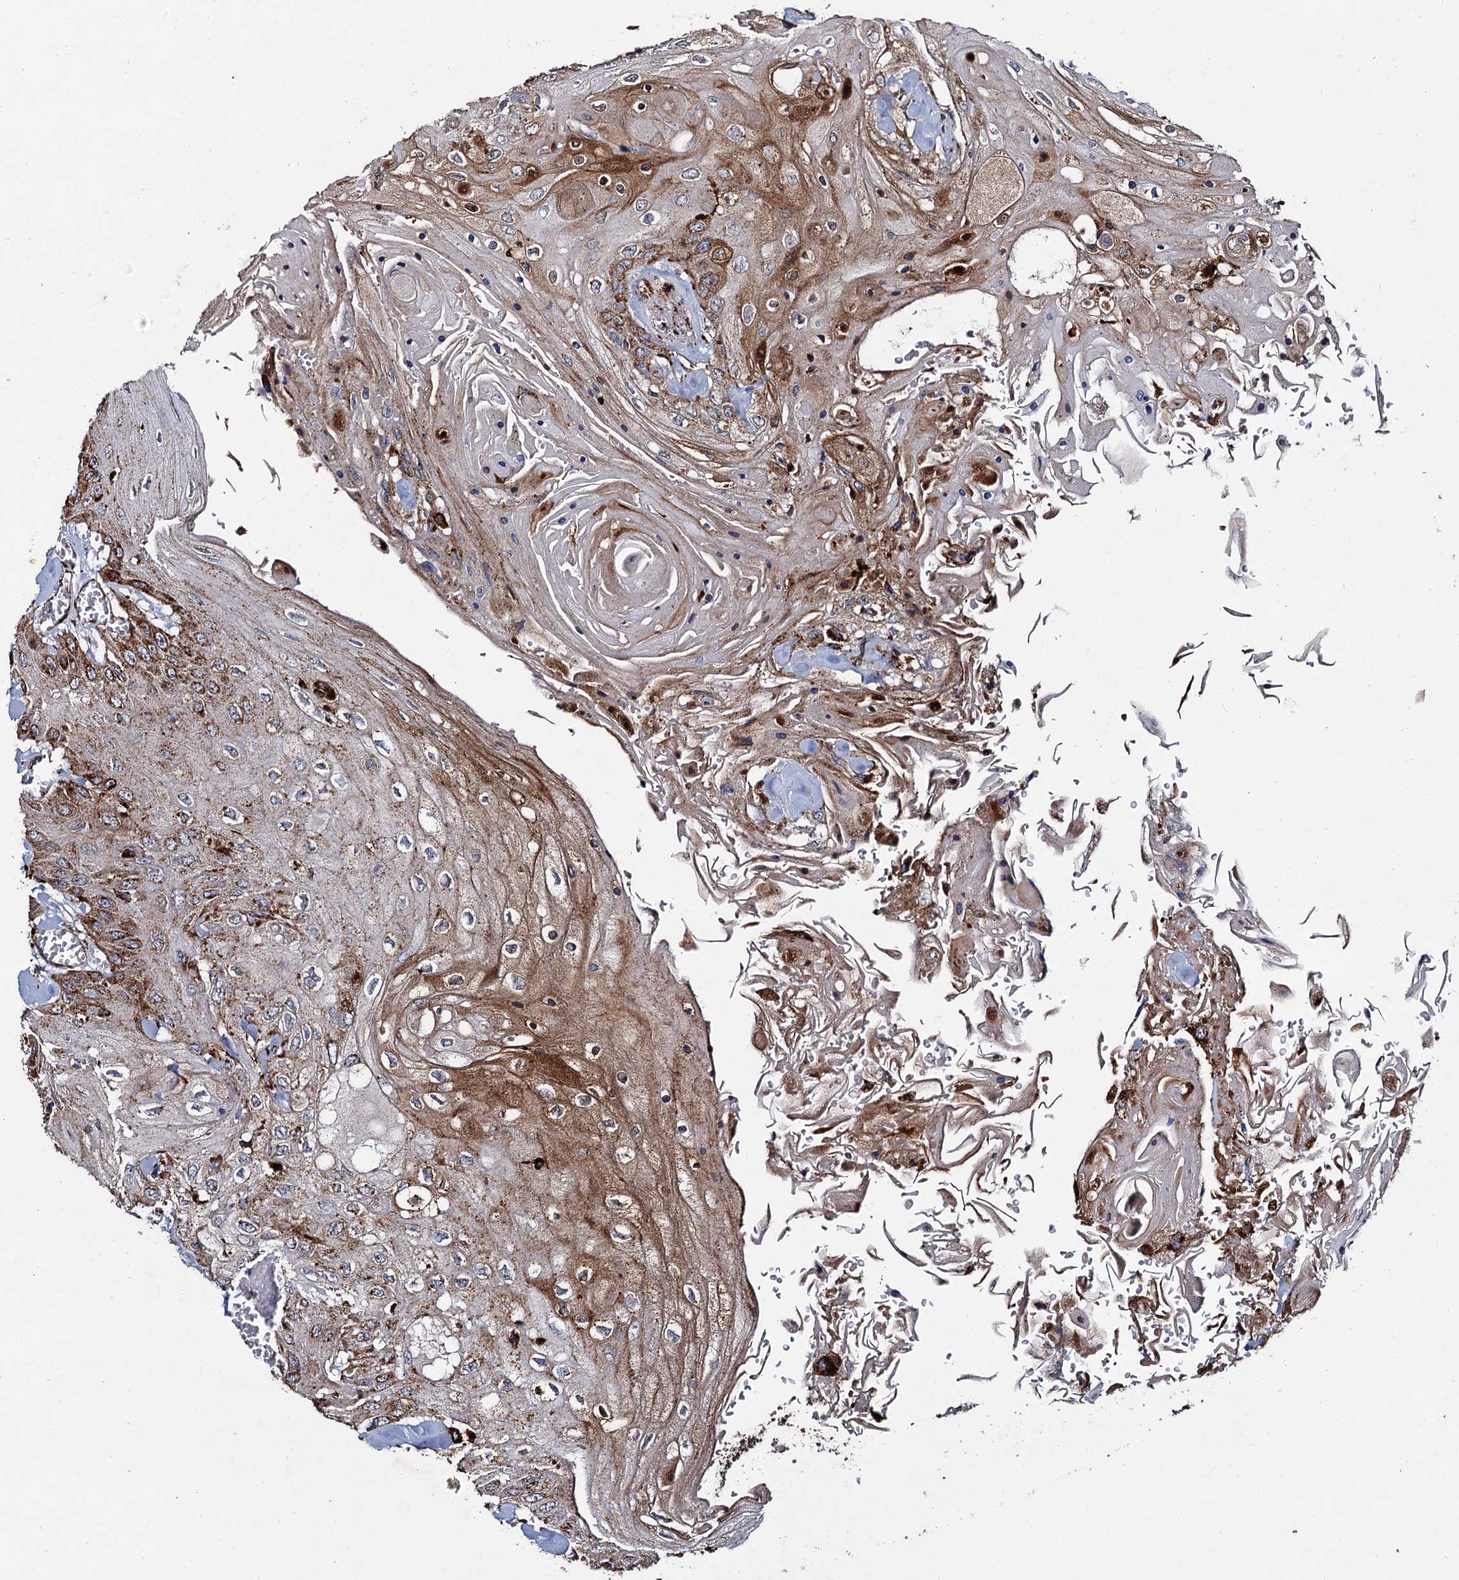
{"staining": {"intensity": "strong", "quantity": ">75%", "location": "cytoplasmic/membranous"}, "tissue": "head and neck cancer", "cell_type": "Tumor cells", "image_type": "cancer", "snomed": [{"axis": "morphology", "description": "Squamous cell carcinoma, NOS"}, {"axis": "topography", "description": "Head-Neck"}], "caption": "Strong cytoplasmic/membranous protein expression is appreciated in approximately >75% of tumor cells in head and neck squamous cell carcinoma.", "gene": "GBA1", "patient": {"sex": "female", "age": 43}}